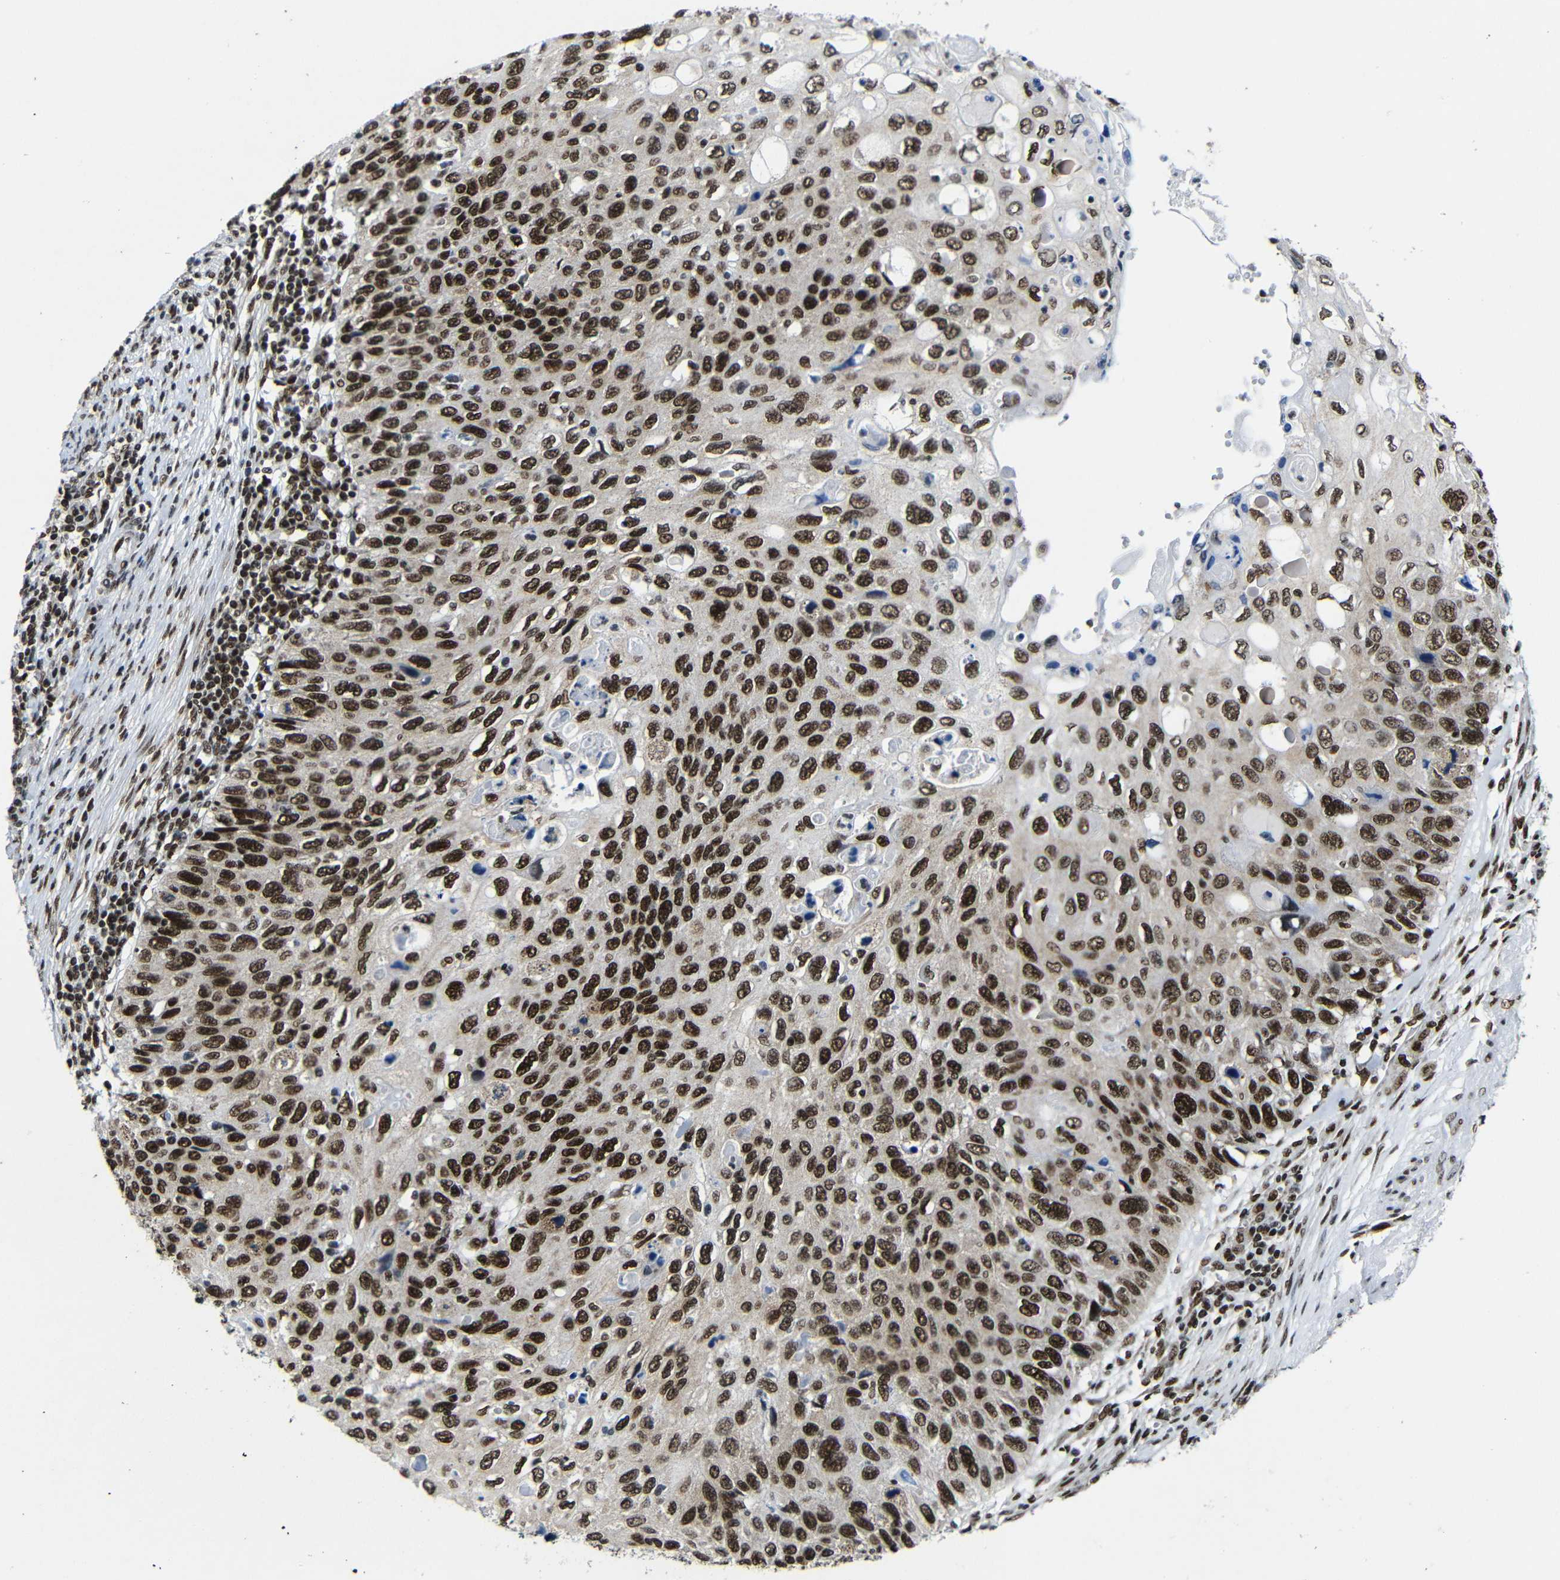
{"staining": {"intensity": "strong", "quantity": ">75%", "location": "nuclear"}, "tissue": "cervical cancer", "cell_type": "Tumor cells", "image_type": "cancer", "snomed": [{"axis": "morphology", "description": "Squamous cell carcinoma, NOS"}, {"axis": "topography", "description": "Cervix"}], "caption": "A high amount of strong nuclear staining is seen in about >75% of tumor cells in cervical squamous cell carcinoma tissue.", "gene": "PTBP1", "patient": {"sex": "female", "age": 70}}